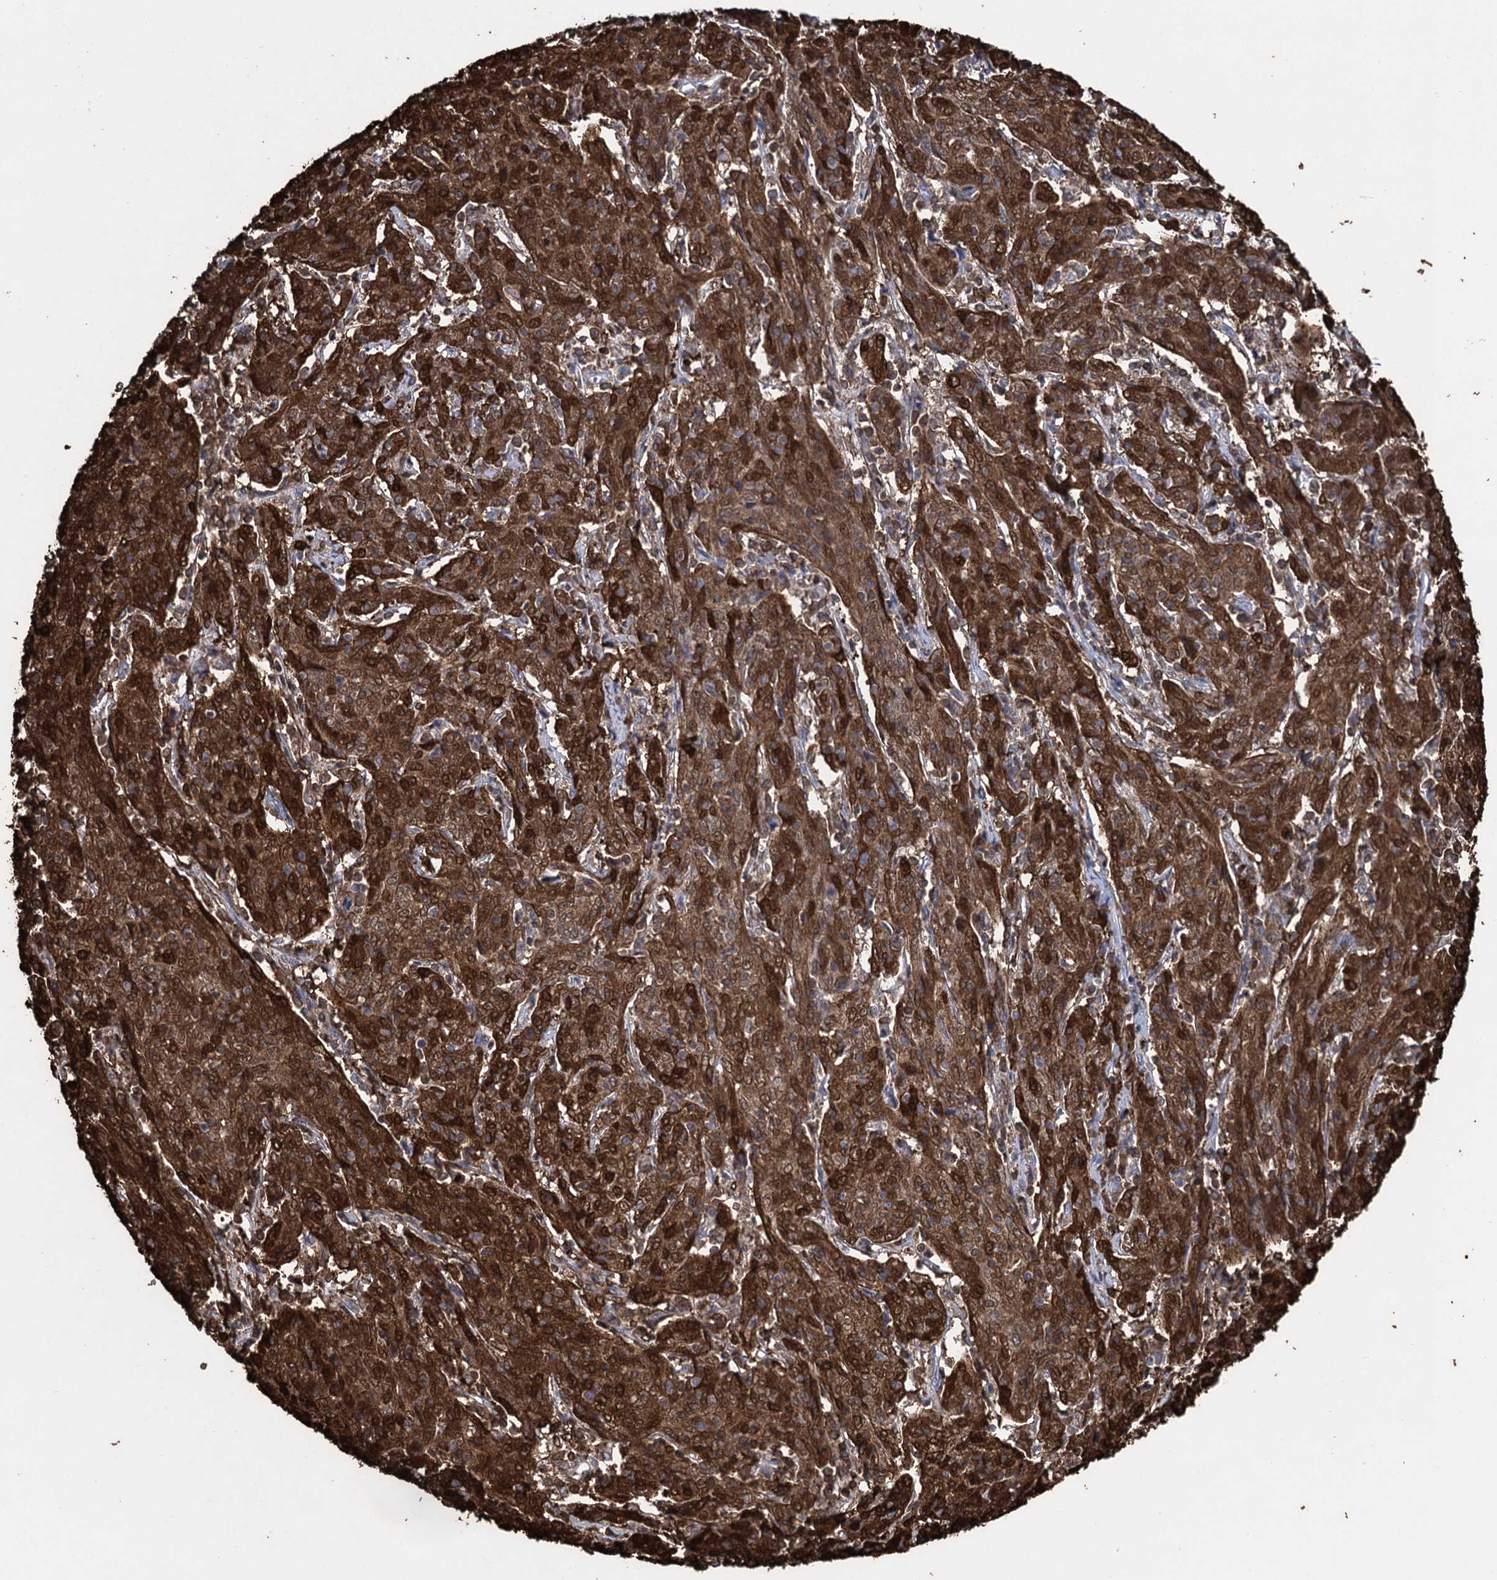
{"staining": {"intensity": "strong", "quantity": ">75%", "location": "cytoplasmic/membranous,nuclear"}, "tissue": "cervical cancer", "cell_type": "Tumor cells", "image_type": "cancer", "snomed": [{"axis": "morphology", "description": "Squamous cell carcinoma, NOS"}, {"axis": "topography", "description": "Cervix"}], "caption": "This is an image of IHC staining of squamous cell carcinoma (cervical), which shows strong positivity in the cytoplasmic/membranous and nuclear of tumor cells.", "gene": "FABP5", "patient": {"sex": "female", "age": 67}}